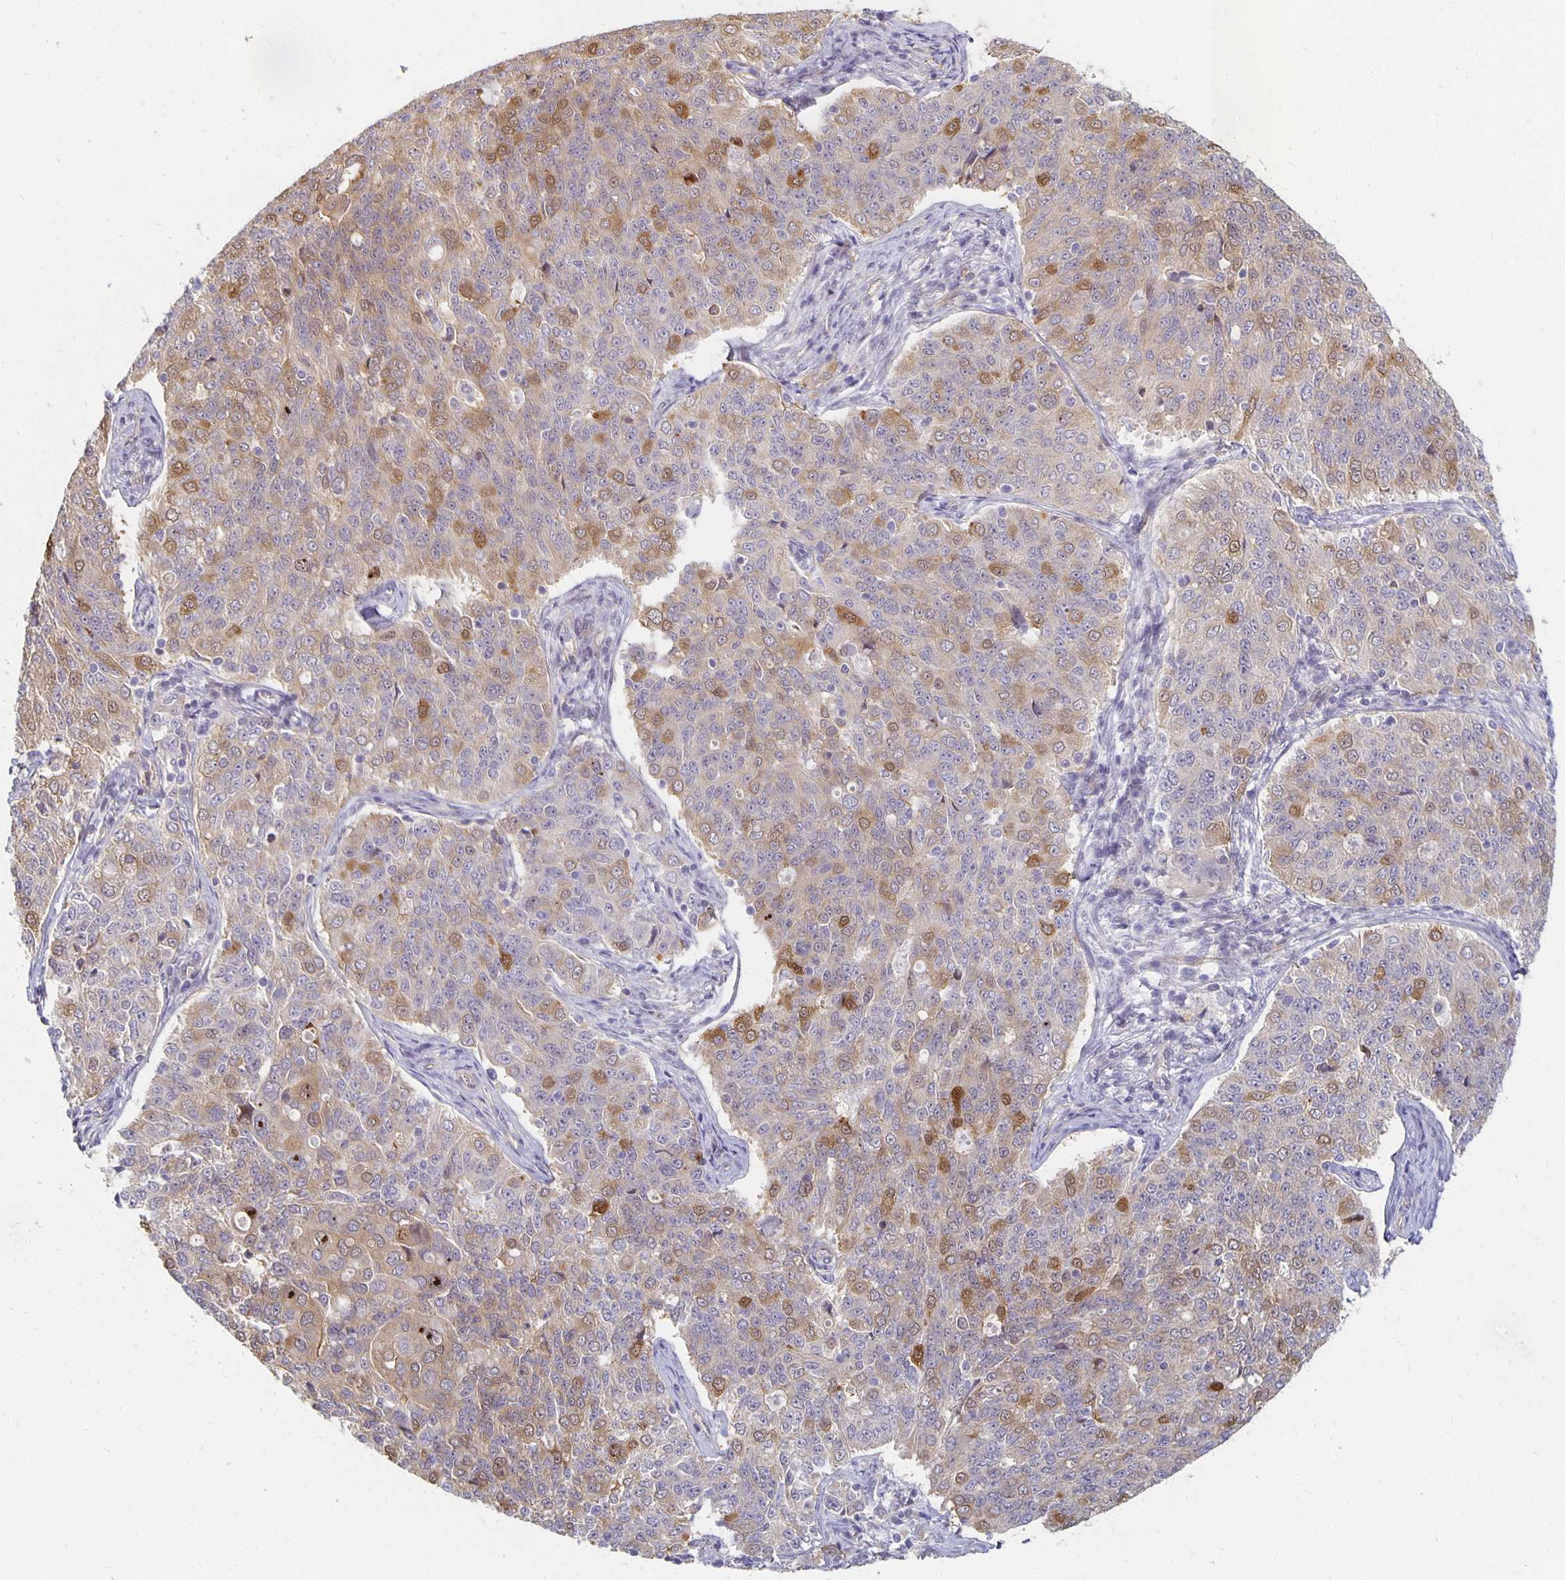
{"staining": {"intensity": "moderate", "quantity": "<25%", "location": "cytoplasmic/membranous,nuclear"}, "tissue": "endometrial cancer", "cell_type": "Tumor cells", "image_type": "cancer", "snomed": [{"axis": "morphology", "description": "Adenocarcinoma, NOS"}, {"axis": "topography", "description": "Endometrium"}], "caption": "Immunohistochemistry staining of adenocarcinoma (endometrial), which demonstrates low levels of moderate cytoplasmic/membranous and nuclear staining in about <25% of tumor cells indicating moderate cytoplasmic/membranous and nuclear protein positivity. The staining was performed using DAB (brown) for protein detection and nuclei were counterstained in hematoxylin (blue).", "gene": "SORL1", "patient": {"sex": "female", "age": 43}}